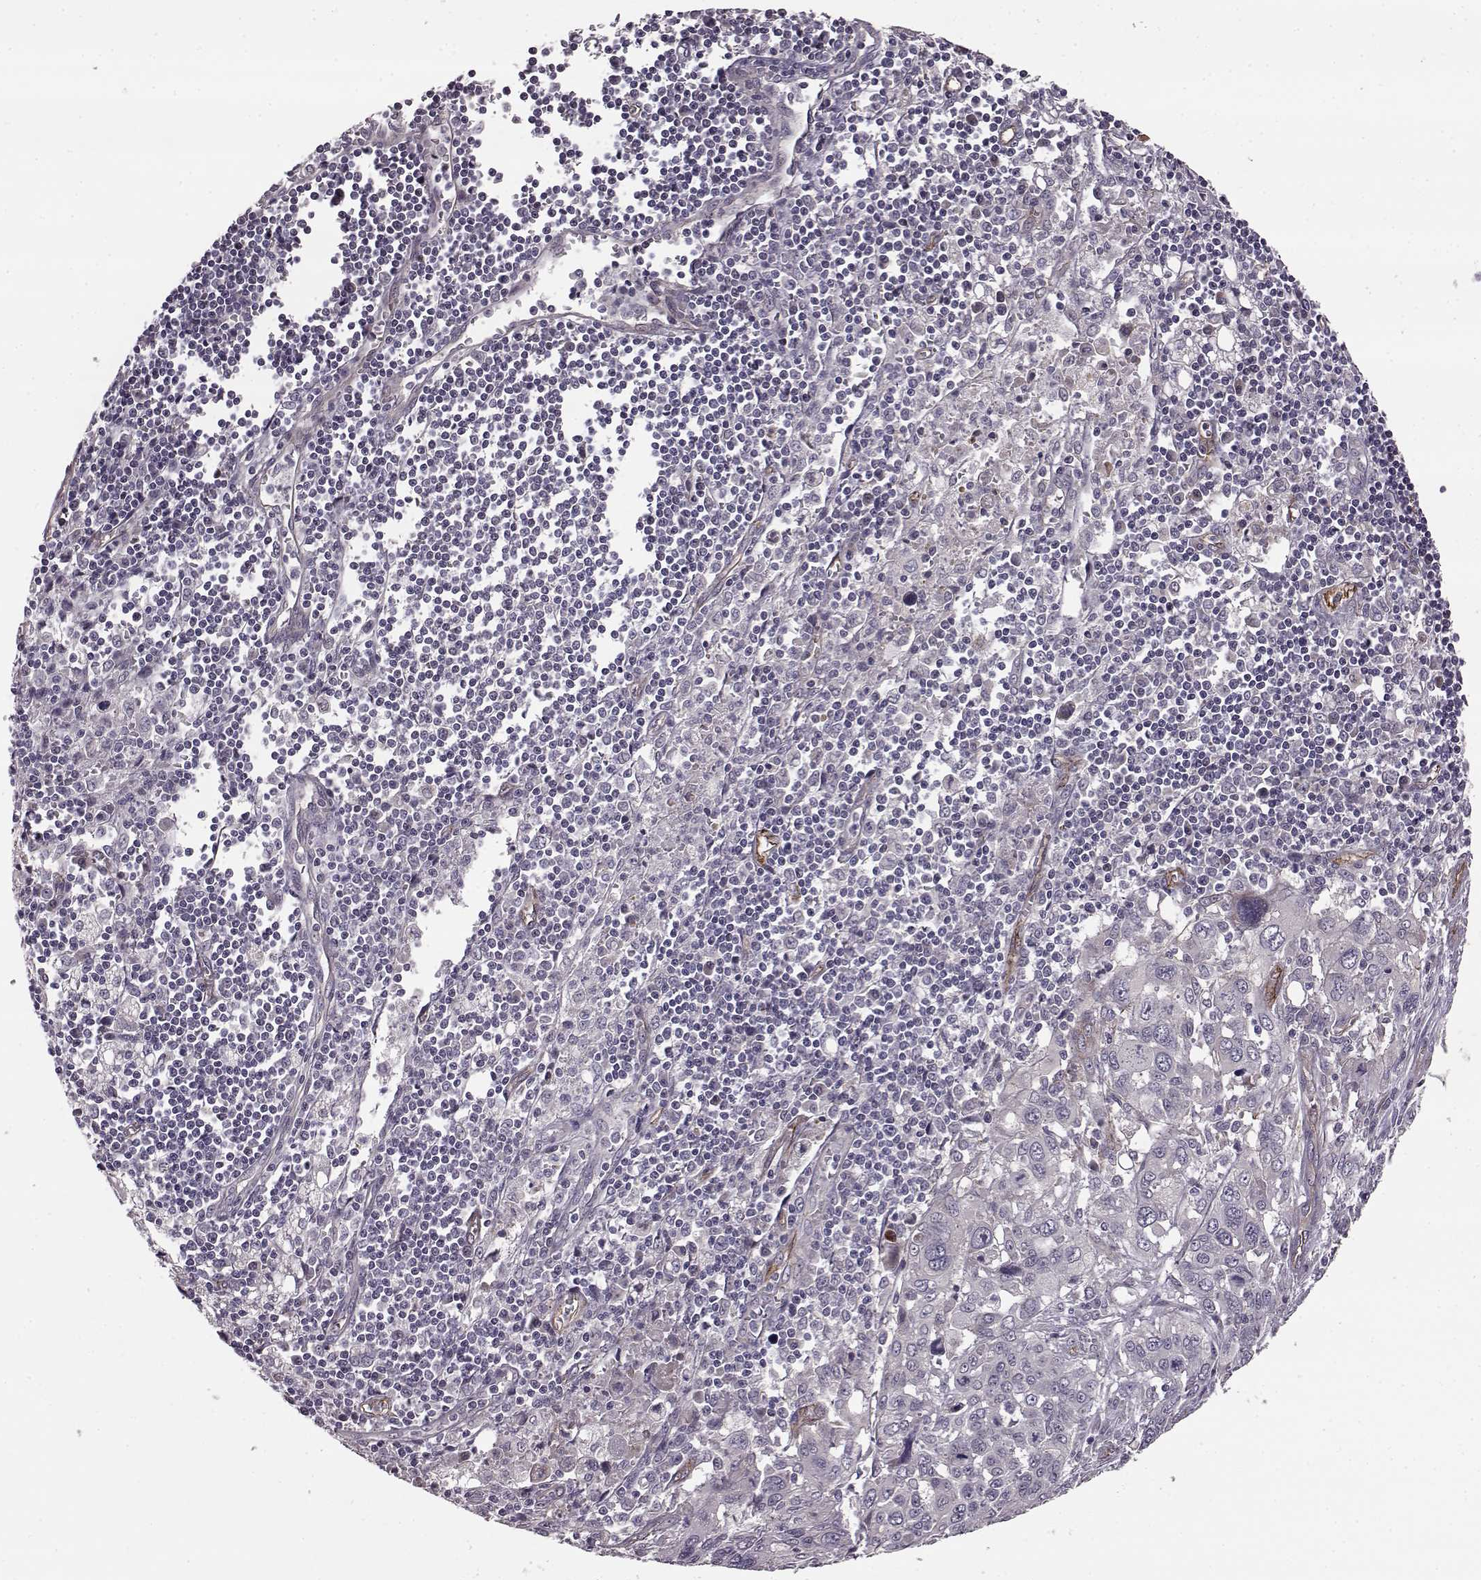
{"staining": {"intensity": "strong", "quantity": "<25%", "location": "cytoplasmic/membranous"}, "tissue": "pancreatic cancer", "cell_type": "Tumor cells", "image_type": "cancer", "snomed": [{"axis": "morphology", "description": "Adenocarcinoma, NOS"}, {"axis": "topography", "description": "Pancreas"}], "caption": "Immunohistochemistry (IHC) micrograph of pancreatic cancer stained for a protein (brown), which displays medium levels of strong cytoplasmic/membranous staining in about <25% of tumor cells.", "gene": "SYNPO", "patient": {"sex": "male", "age": 47}}